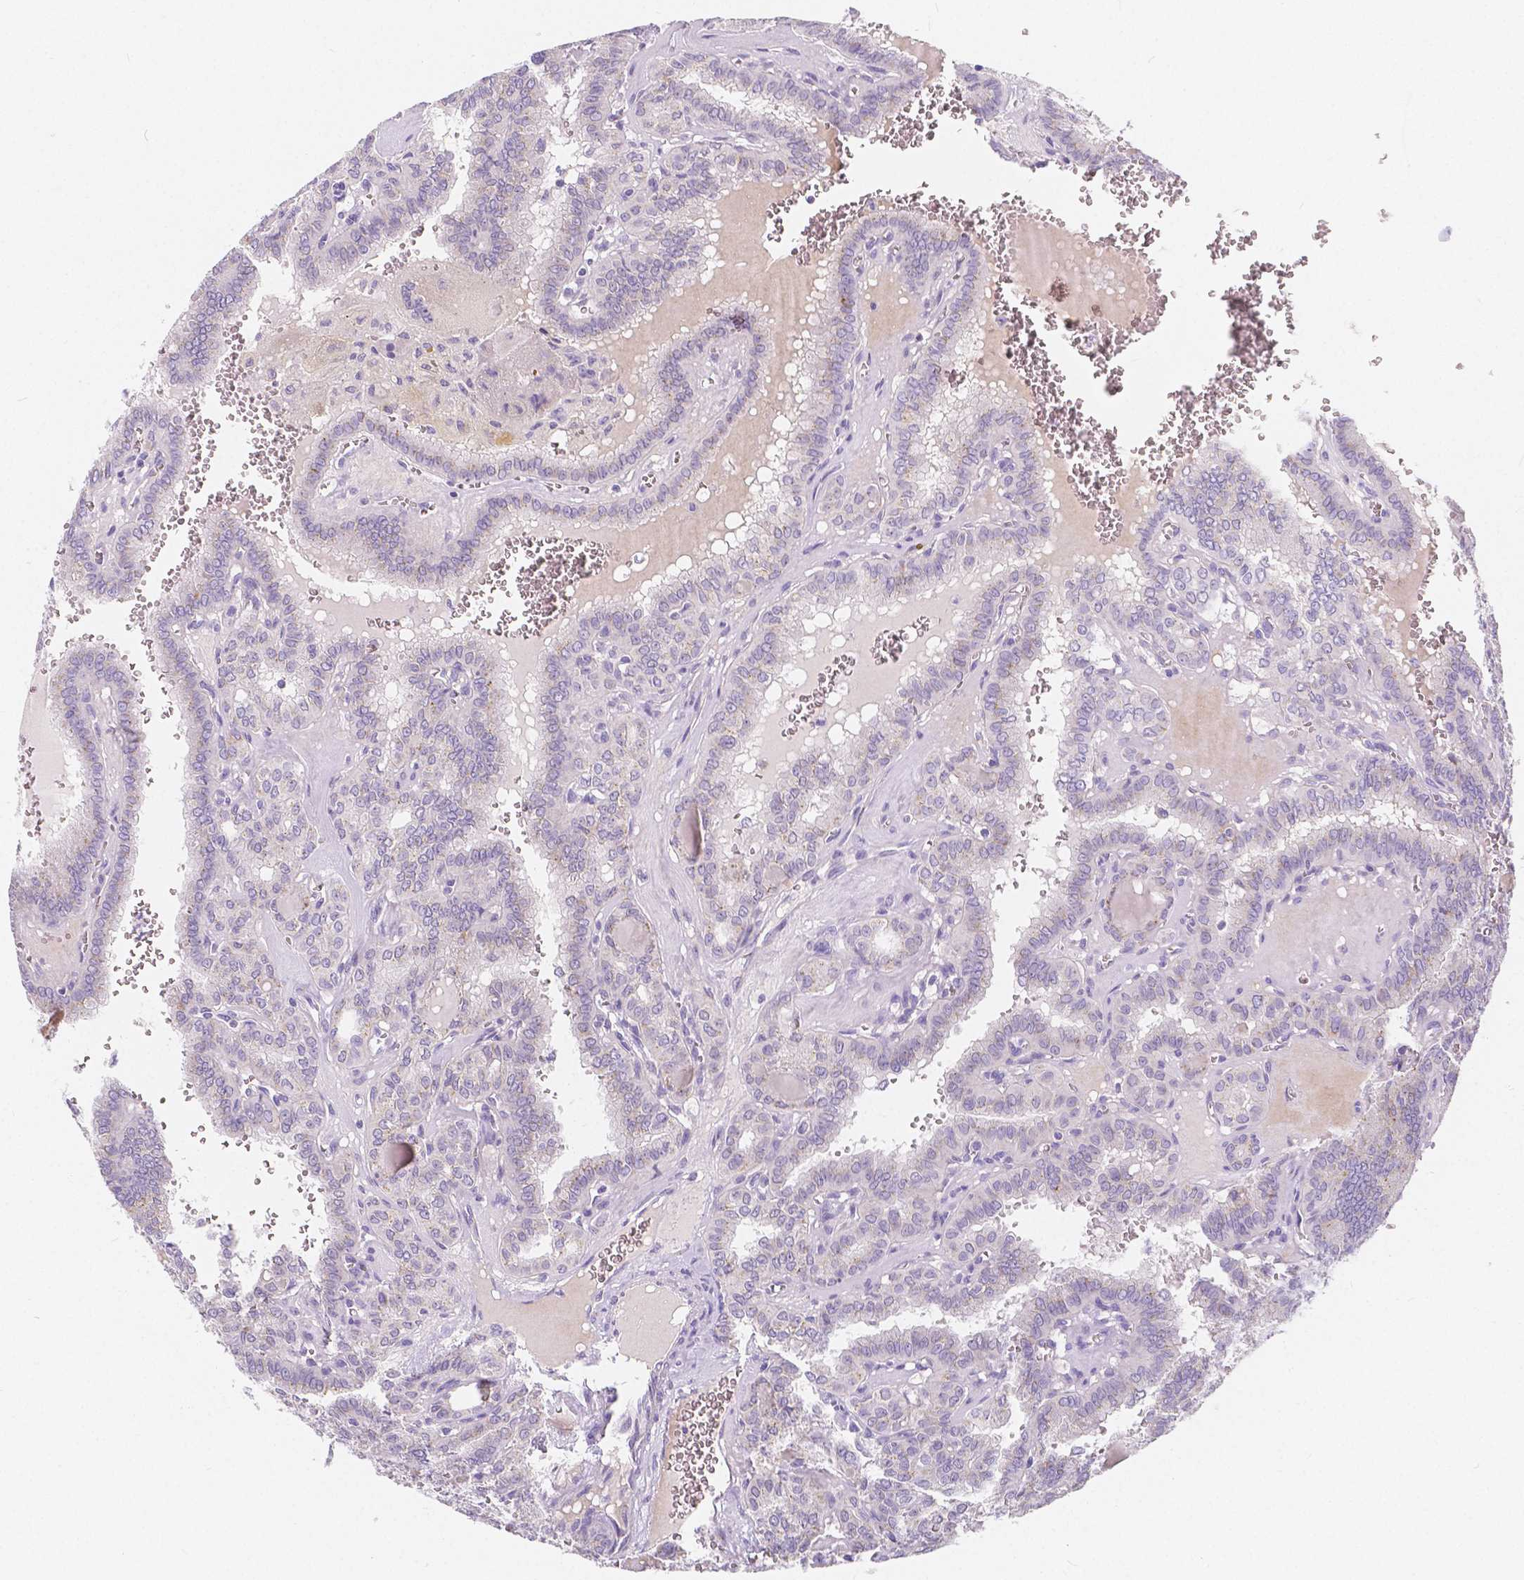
{"staining": {"intensity": "negative", "quantity": "none", "location": "none"}, "tissue": "thyroid cancer", "cell_type": "Tumor cells", "image_type": "cancer", "snomed": [{"axis": "morphology", "description": "Papillary adenocarcinoma, NOS"}, {"axis": "topography", "description": "Thyroid gland"}], "caption": "Protein analysis of thyroid cancer (papillary adenocarcinoma) demonstrates no significant positivity in tumor cells. (DAB (3,3'-diaminobenzidine) IHC visualized using brightfield microscopy, high magnification).", "gene": "RNF186", "patient": {"sex": "female", "age": 41}}